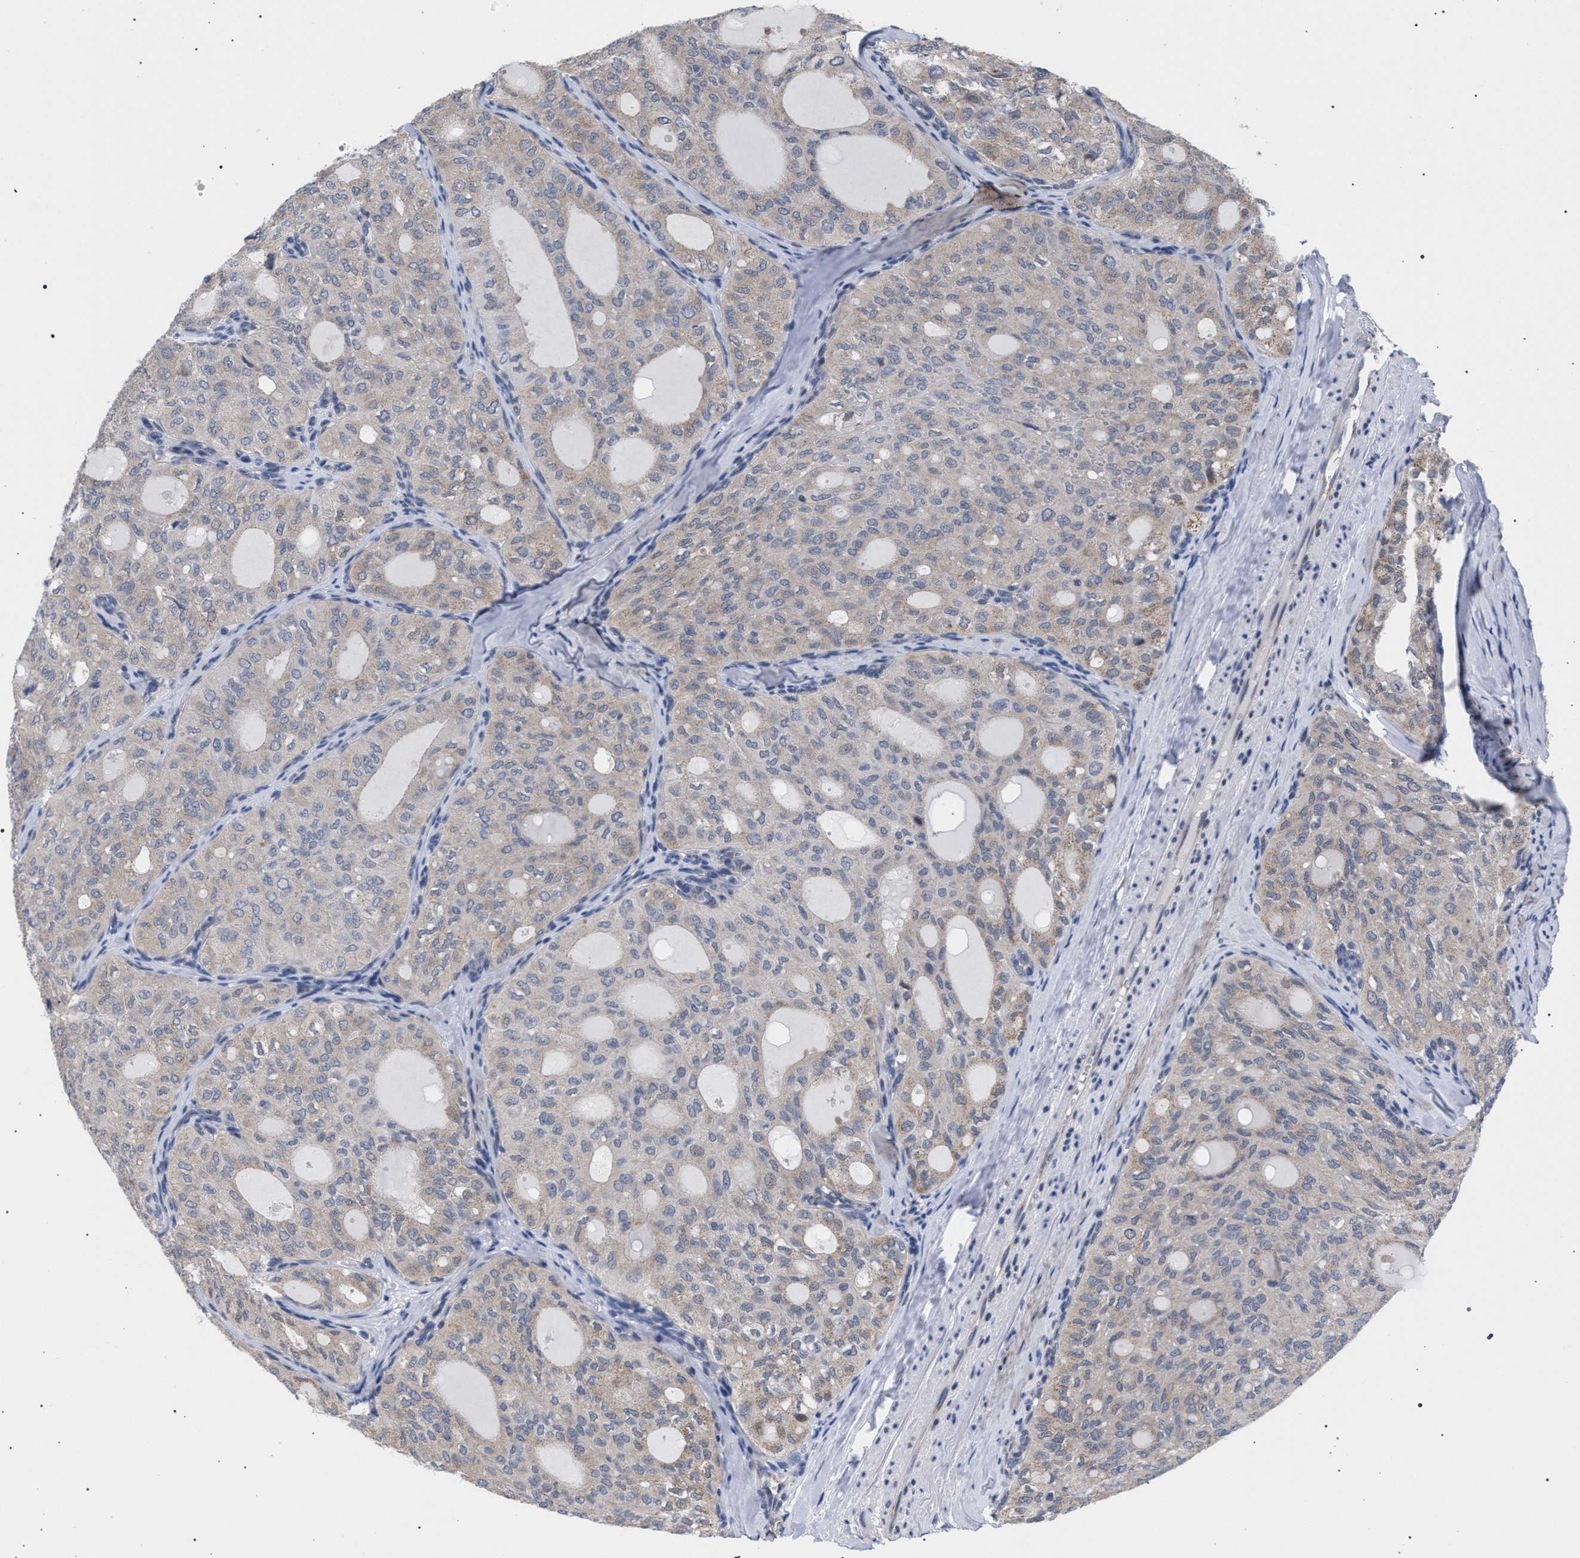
{"staining": {"intensity": "weak", "quantity": "<25%", "location": "cytoplasmic/membranous"}, "tissue": "thyroid cancer", "cell_type": "Tumor cells", "image_type": "cancer", "snomed": [{"axis": "morphology", "description": "Follicular adenoma carcinoma, NOS"}, {"axis": "topography", "description": "Thyroid gland"}], "caption": "DAB immunohistochemical staining of follicular adenoma carcinoma (thyroid) shows no significant expression in tumor cells.", "gene": "GOLGA2", "patient": {"sex": "male", "age": 75}}